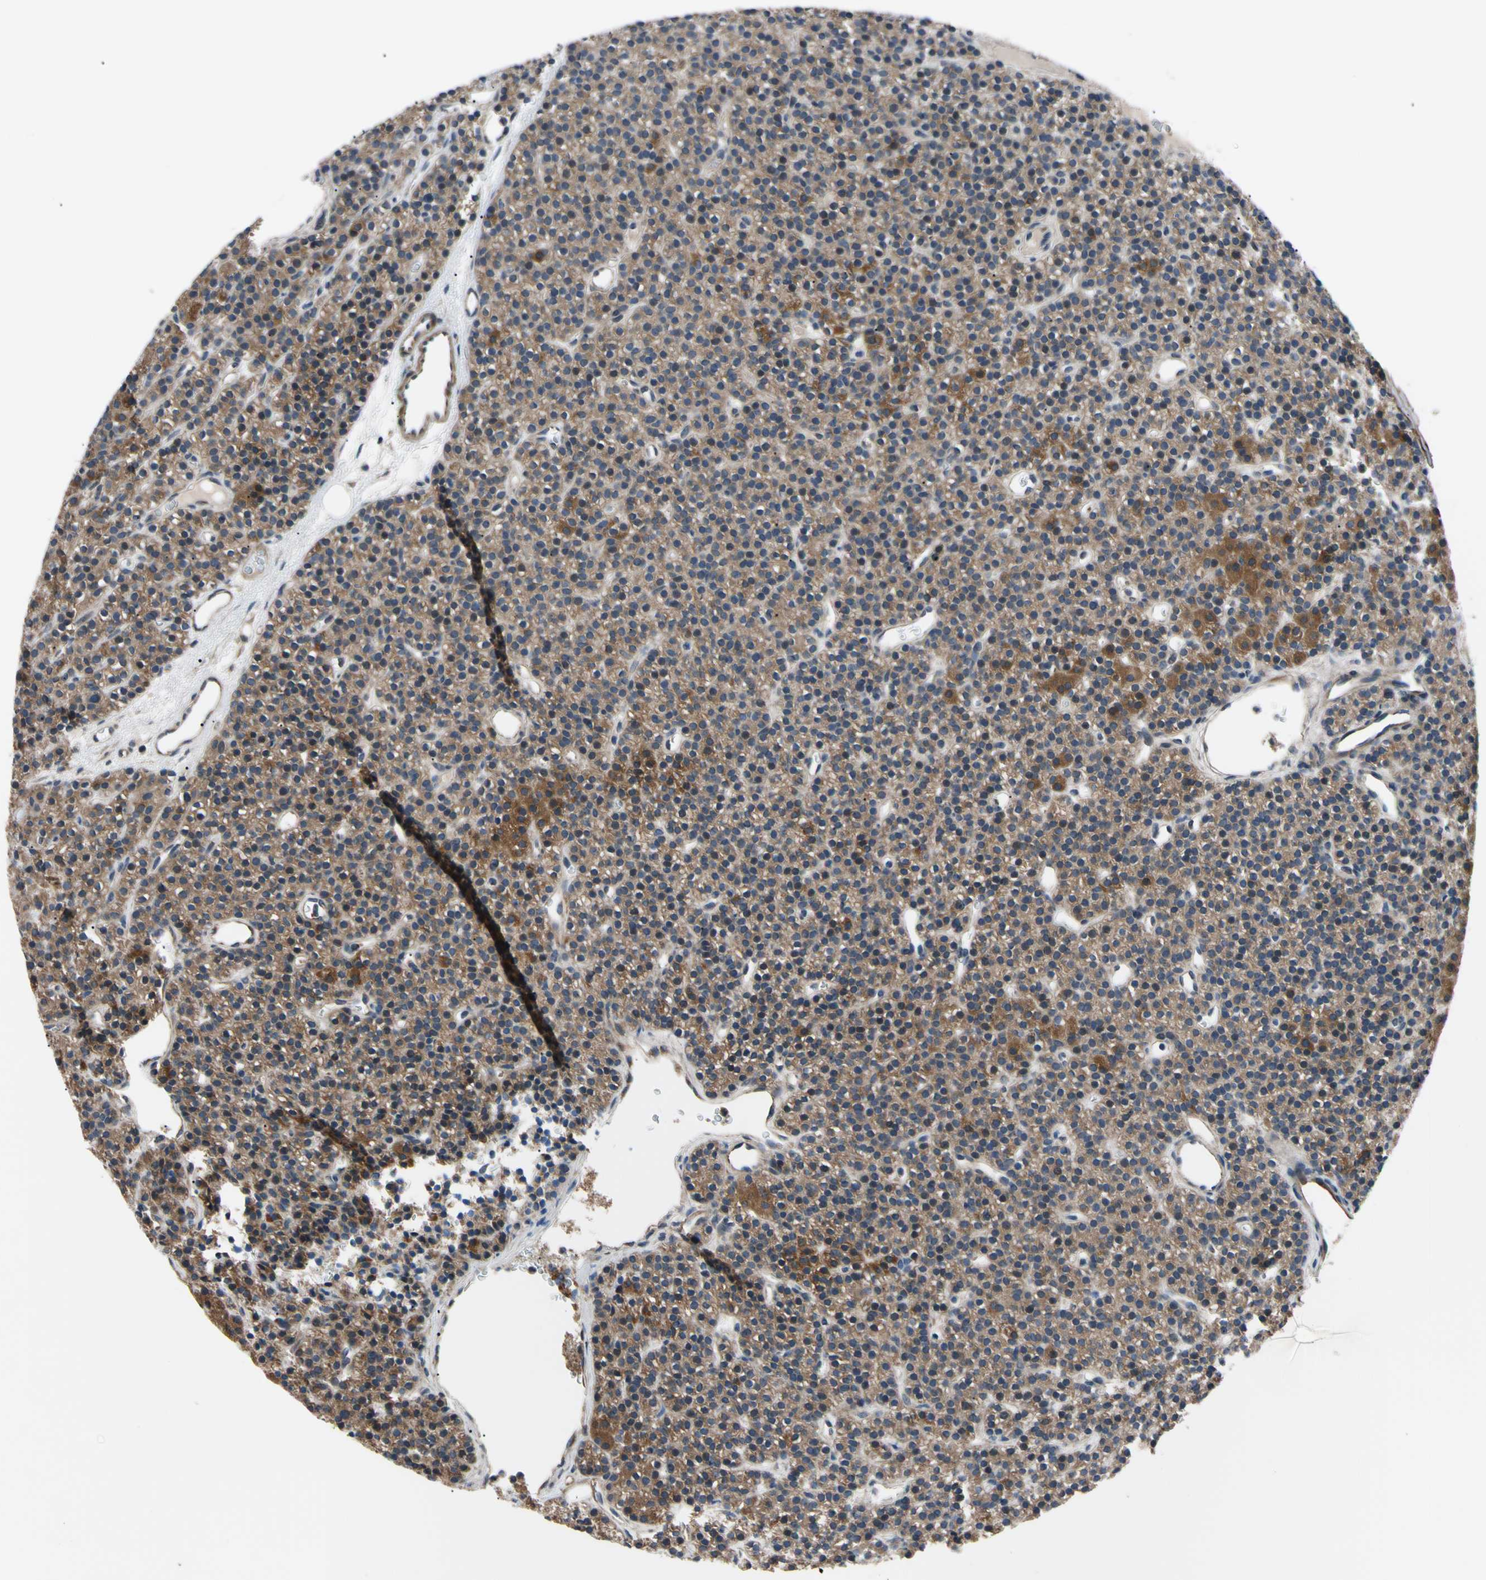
{"staining": {"intensity": "moderate", "quantity": ">75%", "location": "cytoplasmic/membranous"}, "tissue": "parathyroid gland", "cell_type": "Glandular cells", "image_type": "normal", "snomed": [{"axis": "morphology", "description": "Normal tissue, NOS"}, {"axis": "morphology", "description": "Hyperplasia, NOS"}, {"axis": "topography", "description": "Parathyroid gland"}], "caption": "An image of parathyroid gland stained for a protein exhibits moderate cytoplasmic/membranous brown staining in glandular cells. (Stains: DAB (3,3'-diaminobenzidine) in brown, nuclei in blue, Microscopy: brightfield microscopy at high magnification).", "gene": "SVIL", "patient": {"sex": "male", "age": 44}}